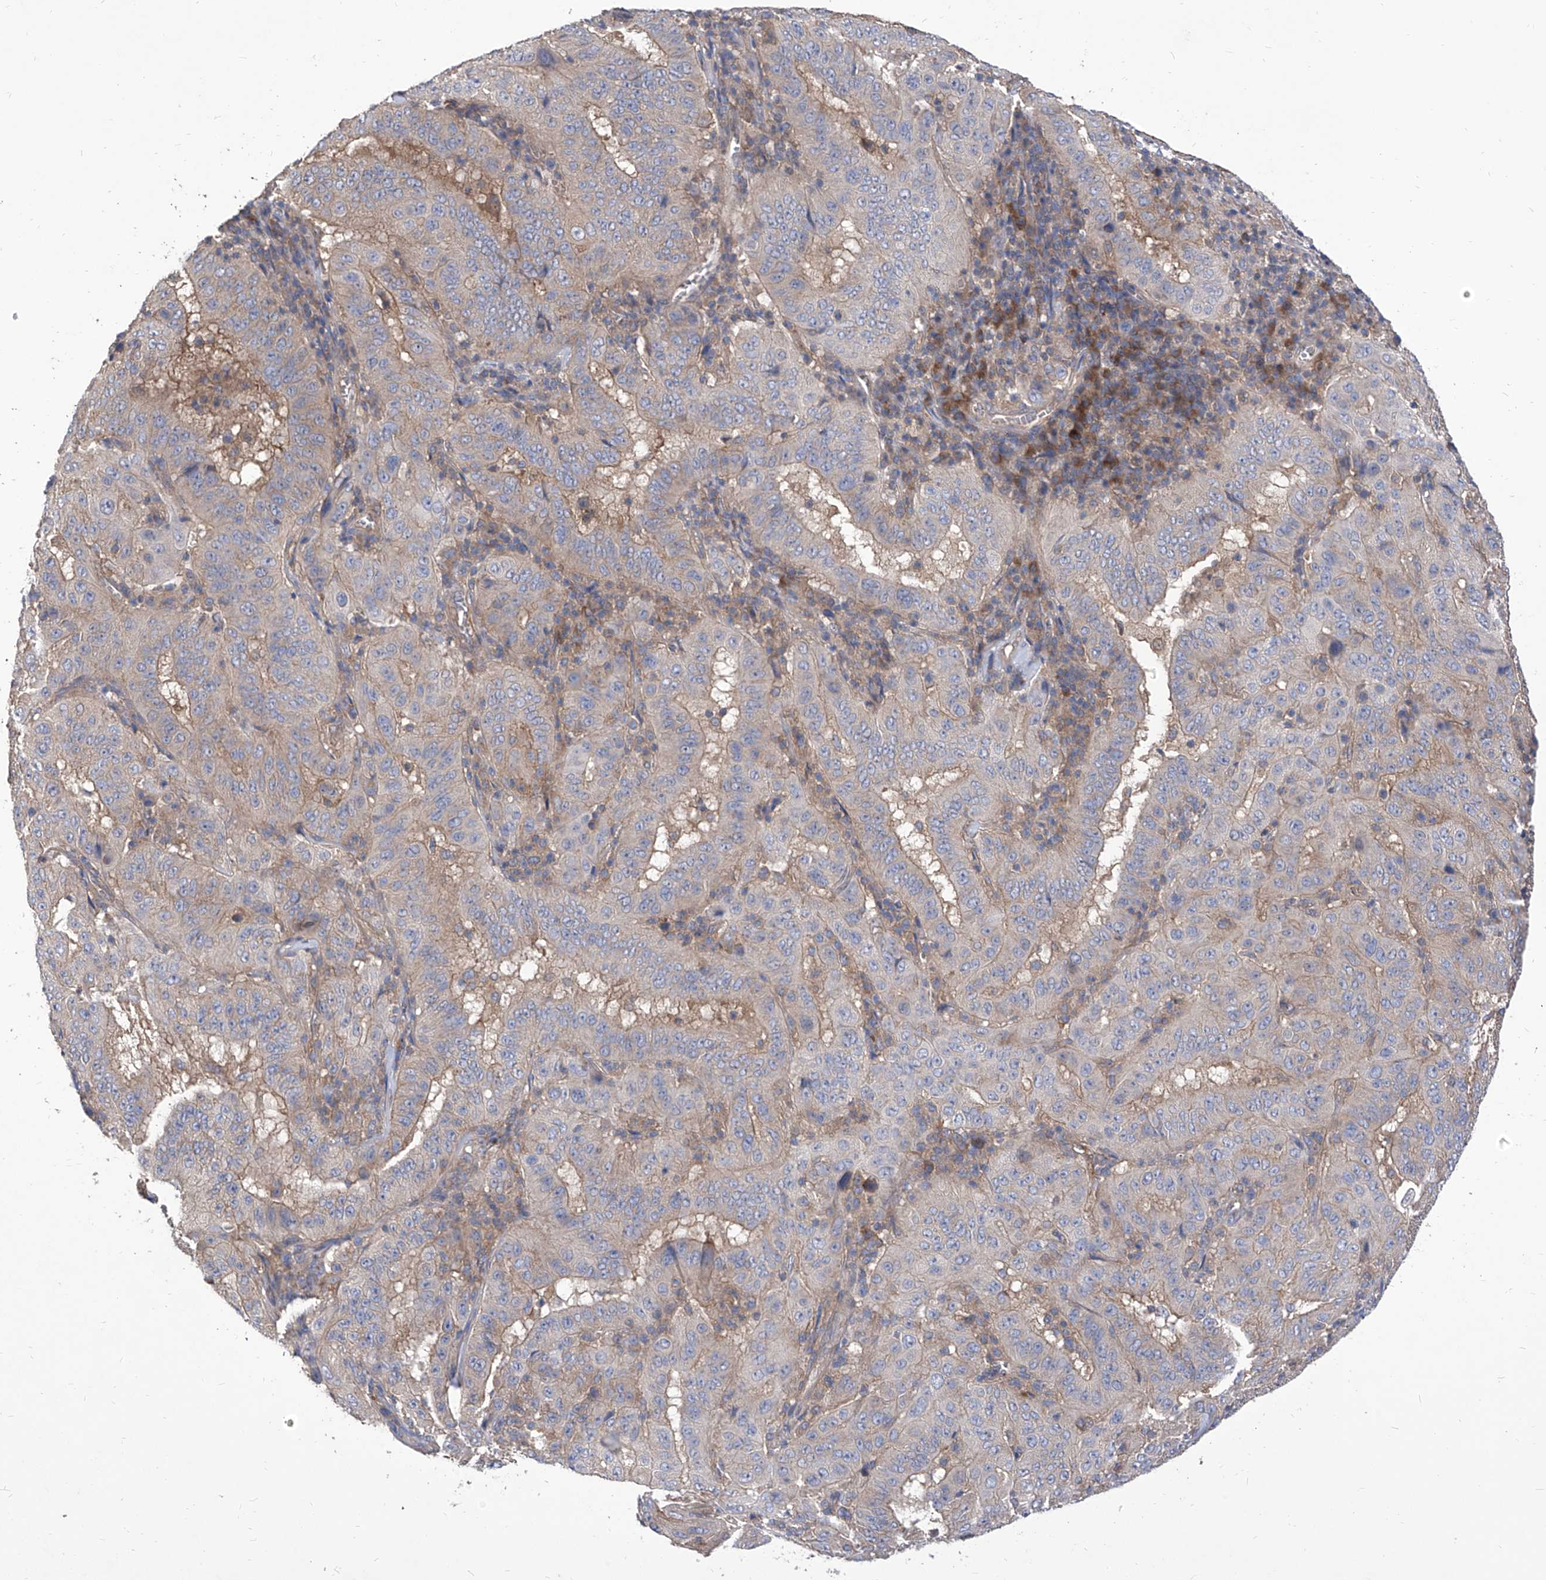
{"staining": {"intensity": "weak", "quantity": "<25%", "location": "cytoplasmic/membranous"}, "tissue": "pancreatic cancer", "cell_type": "Tumor cells", "image_type": "cancer", "snomed": [{"axis": "morphology", "description": "Adenocarcinoma, NOS"}, {"axis": "topography", "description": "Pancreas"}], "caption": "High power microscopy photomicrograph of an immunohistochemistry image of pancreatic cancer (adenocarcinoma), revealing no significant staining in tumor cells.", "gene": "TJAP1", "patient": {"sex": "male", "age": 63}}